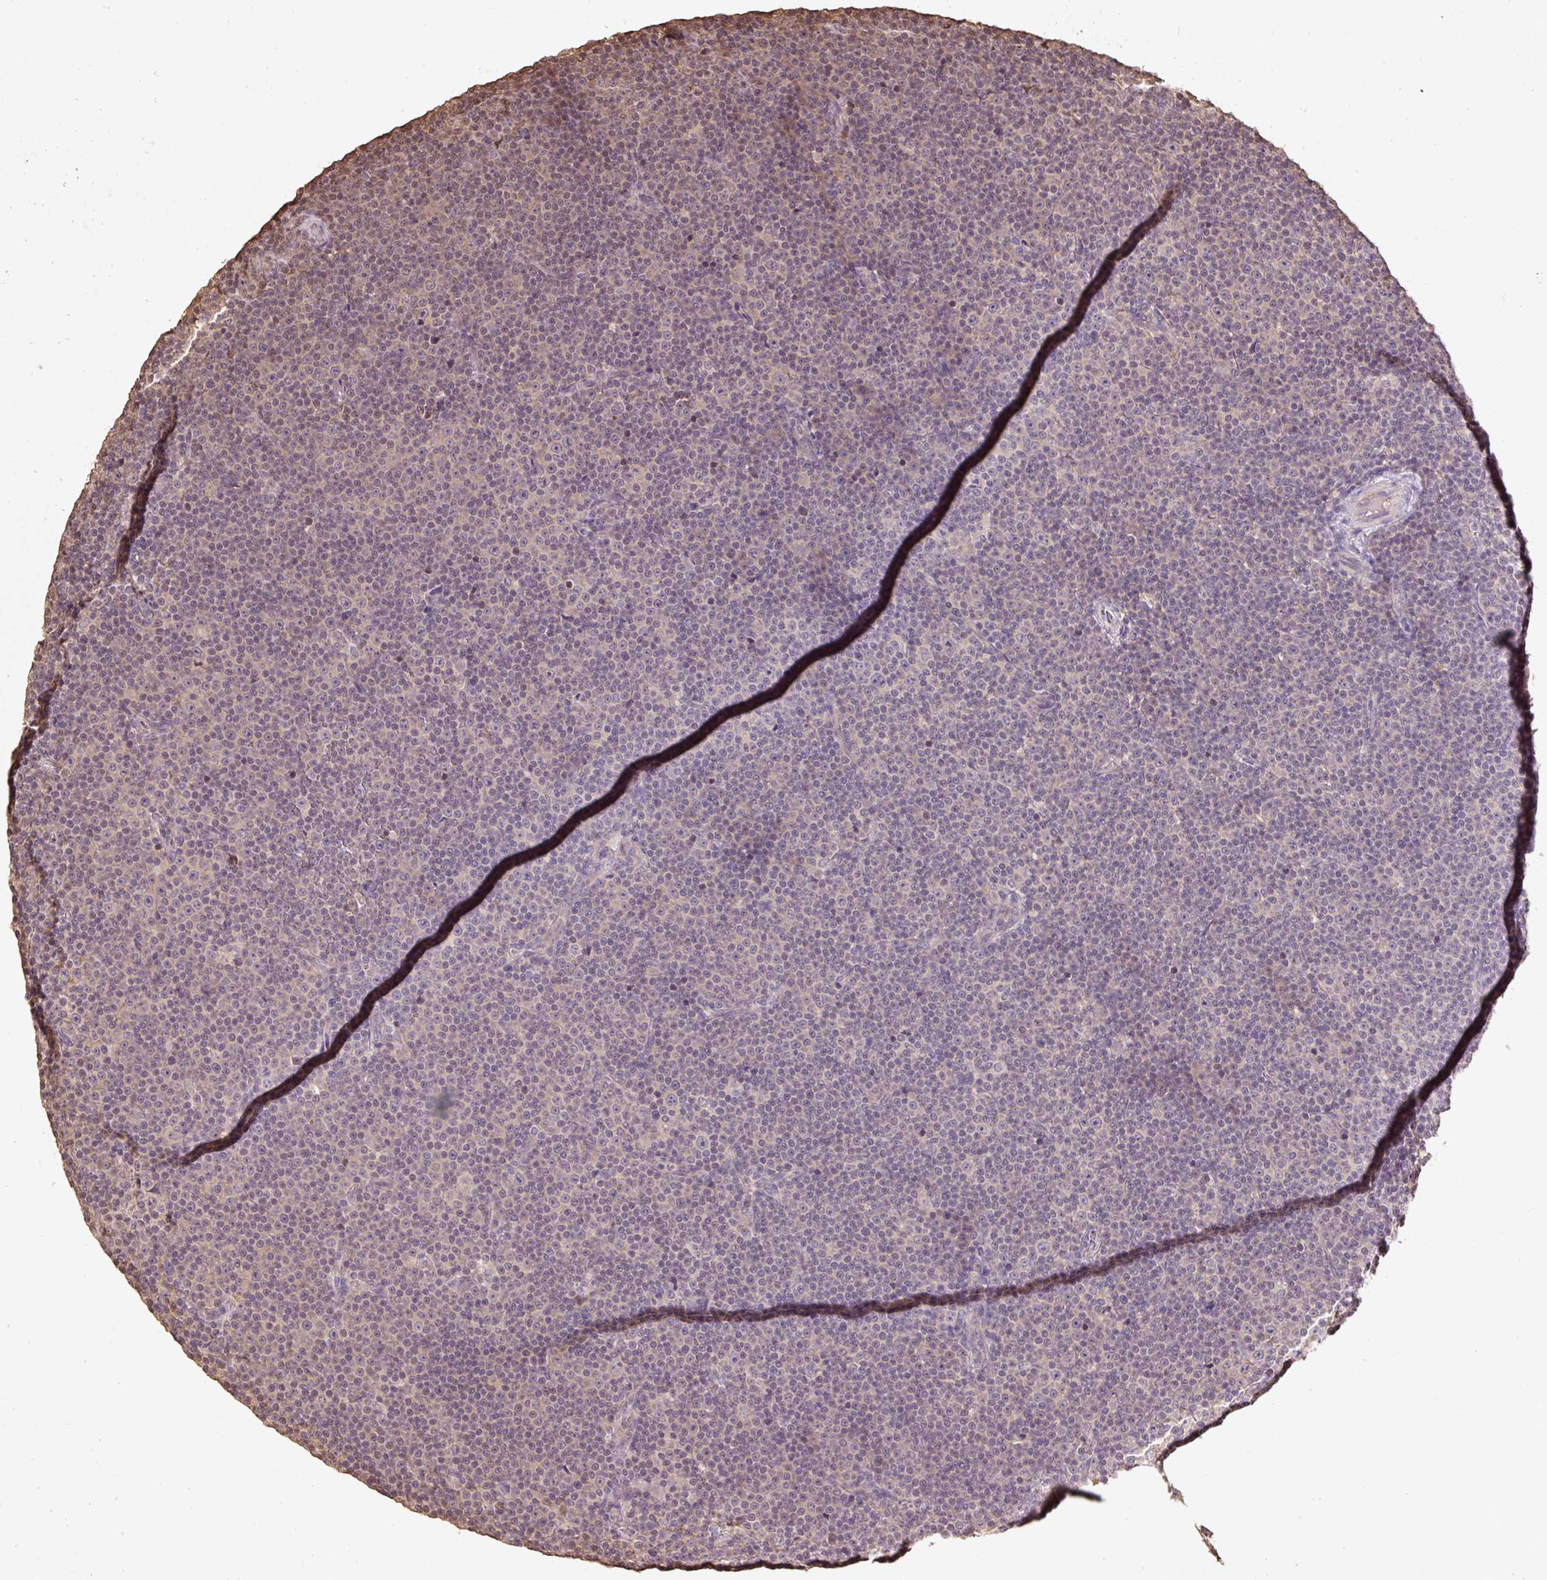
{"staining": {"intensity": "weak", "quantity": "25%-75%", "location": "nuclear"}, "tissue": "lymphoma", "cell_type": "Tumor cells", "image_type": "cancer", "snomed": [{"axis": "morphology", "description": "Malignant lymphoma, non-Hodgkin's type, Low grade"}, {"axis": "topography", "description": "Lymph node"}], "caption": "DAB (3,3'-diaminobenzidine) immunohistochemical staining of lymphoma demonstrates weak nuclear protein expression in approximately 25%-75% of tumor cells.", "gene": "TMEM170B", "patient": {"sex": "female", "age": 67}}